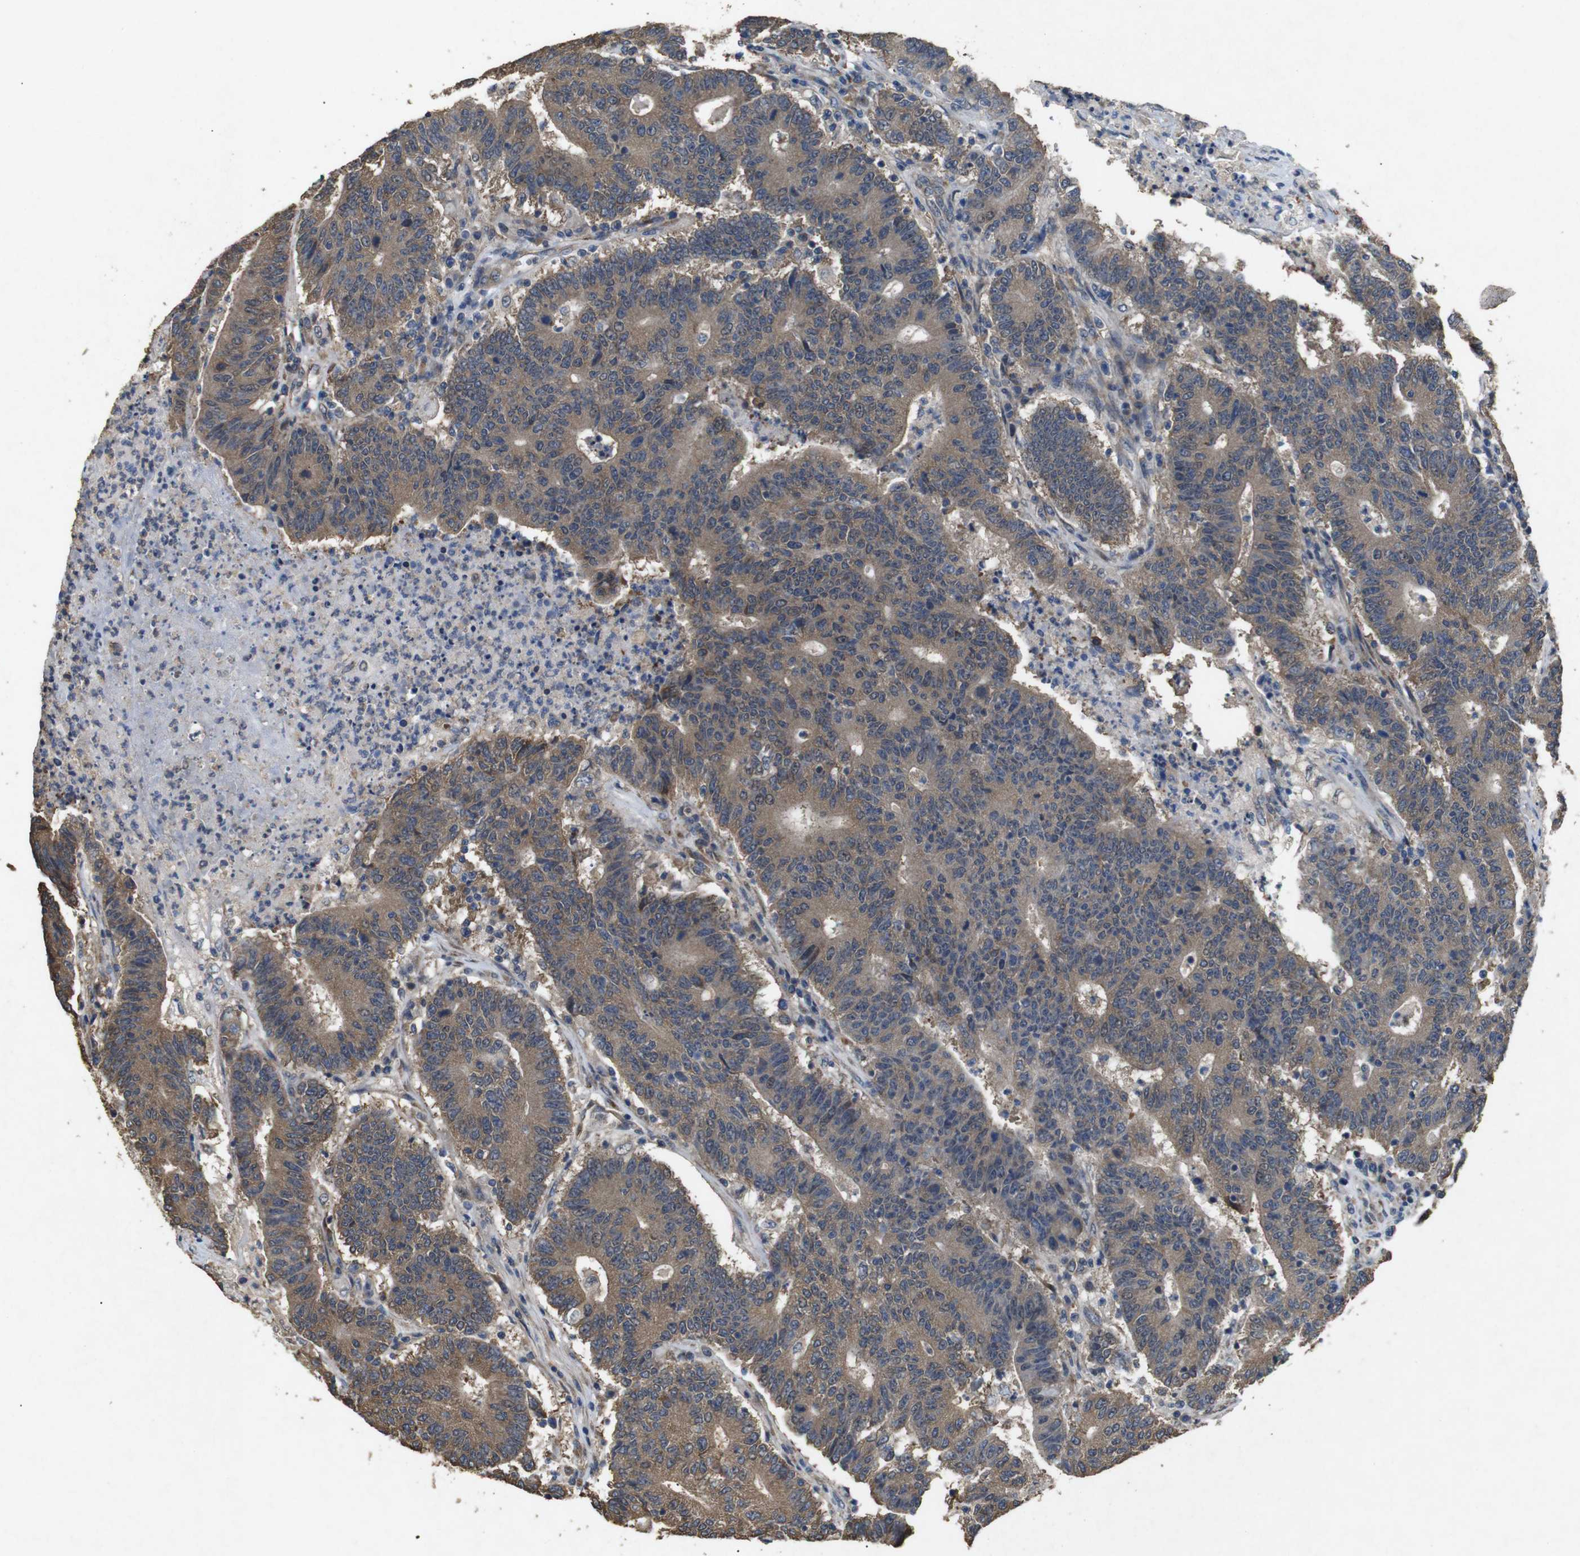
{"staining": {"intensity": "moderate", "quantity": ">75%", "location": "cytoplasmic/membranous"}, "tissue": "colorectal cancer", "cell_type": "Tumor cells", "image_type": "cancer", "snomed": [{"axis": "morphology", "description": "Normal tissue, NOS"}, {"axis": "morphology", "description": "Adenocarcinoma, NOS"}, {"axis": "topography", "description": "Colon"}], "caption": "High-magnification brightfield microscopy of colorectal cancer (adenocarcinoma) stained with DAB (brown) and counterstained with hematoxylin (blue). tumor cells exhibit moderate cytoplasmic/membranous positivity is present in approximately>75% of cells.", "gene": "BNIP3", "patient": {"sex": "female", "age": 75}}